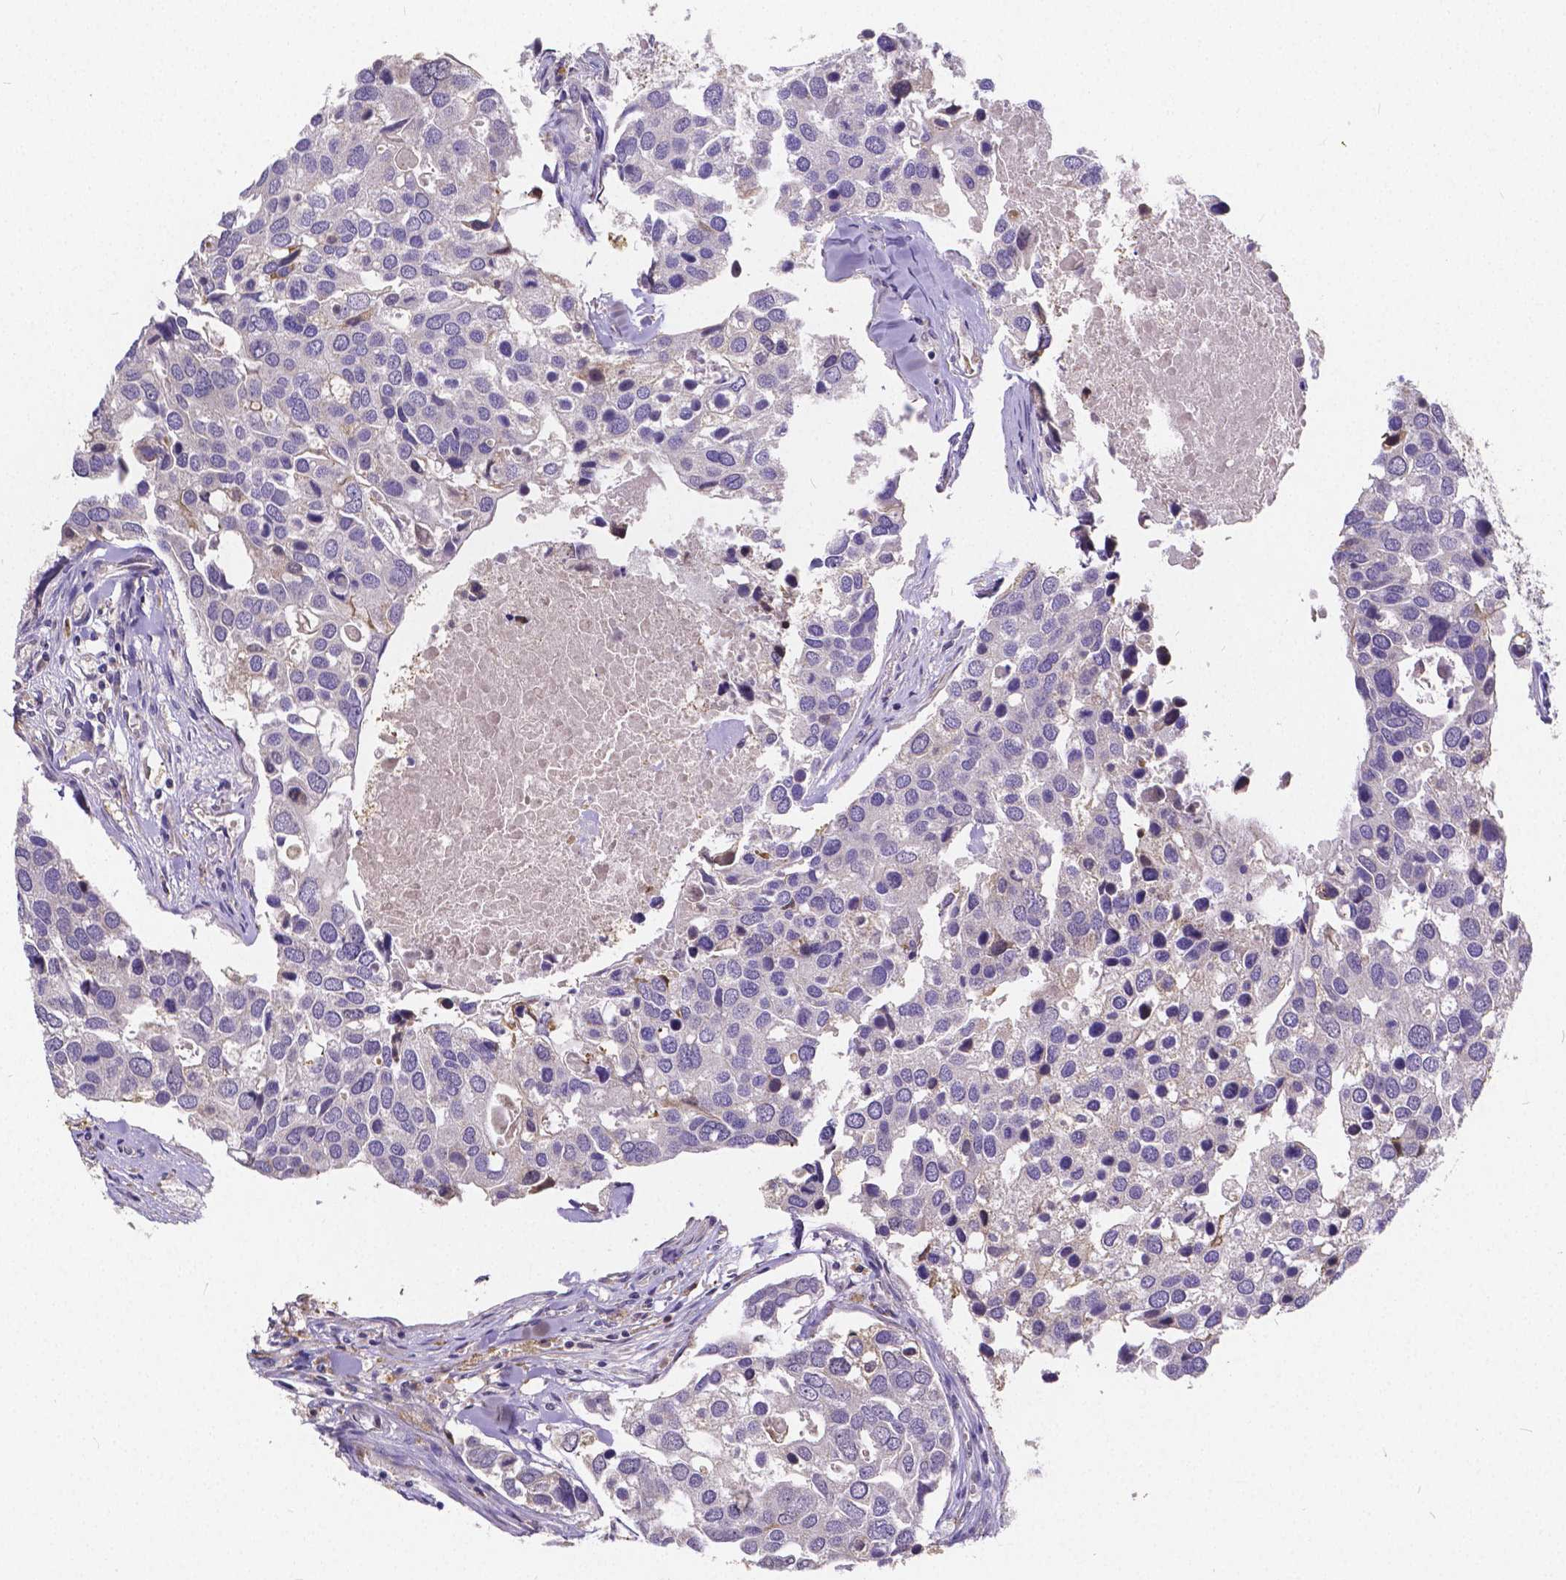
{"staining": {"intensity": "negative", "quantity": "none", "location": "none"}, "tissue": "breast cancer", "cell_type": "Tumor cells", "image_type": "cancer", "snomed": [{"axis": "morphology", "description": "Duct carcinoma"}, {"axis": "topography", "description": "Breast"}], "caption": "An image of human breast intraductal carcinoma is negative for staining in tumor cells.", "gene": "CTNNA2", "patient": {"sex": "female", "age": 83}}